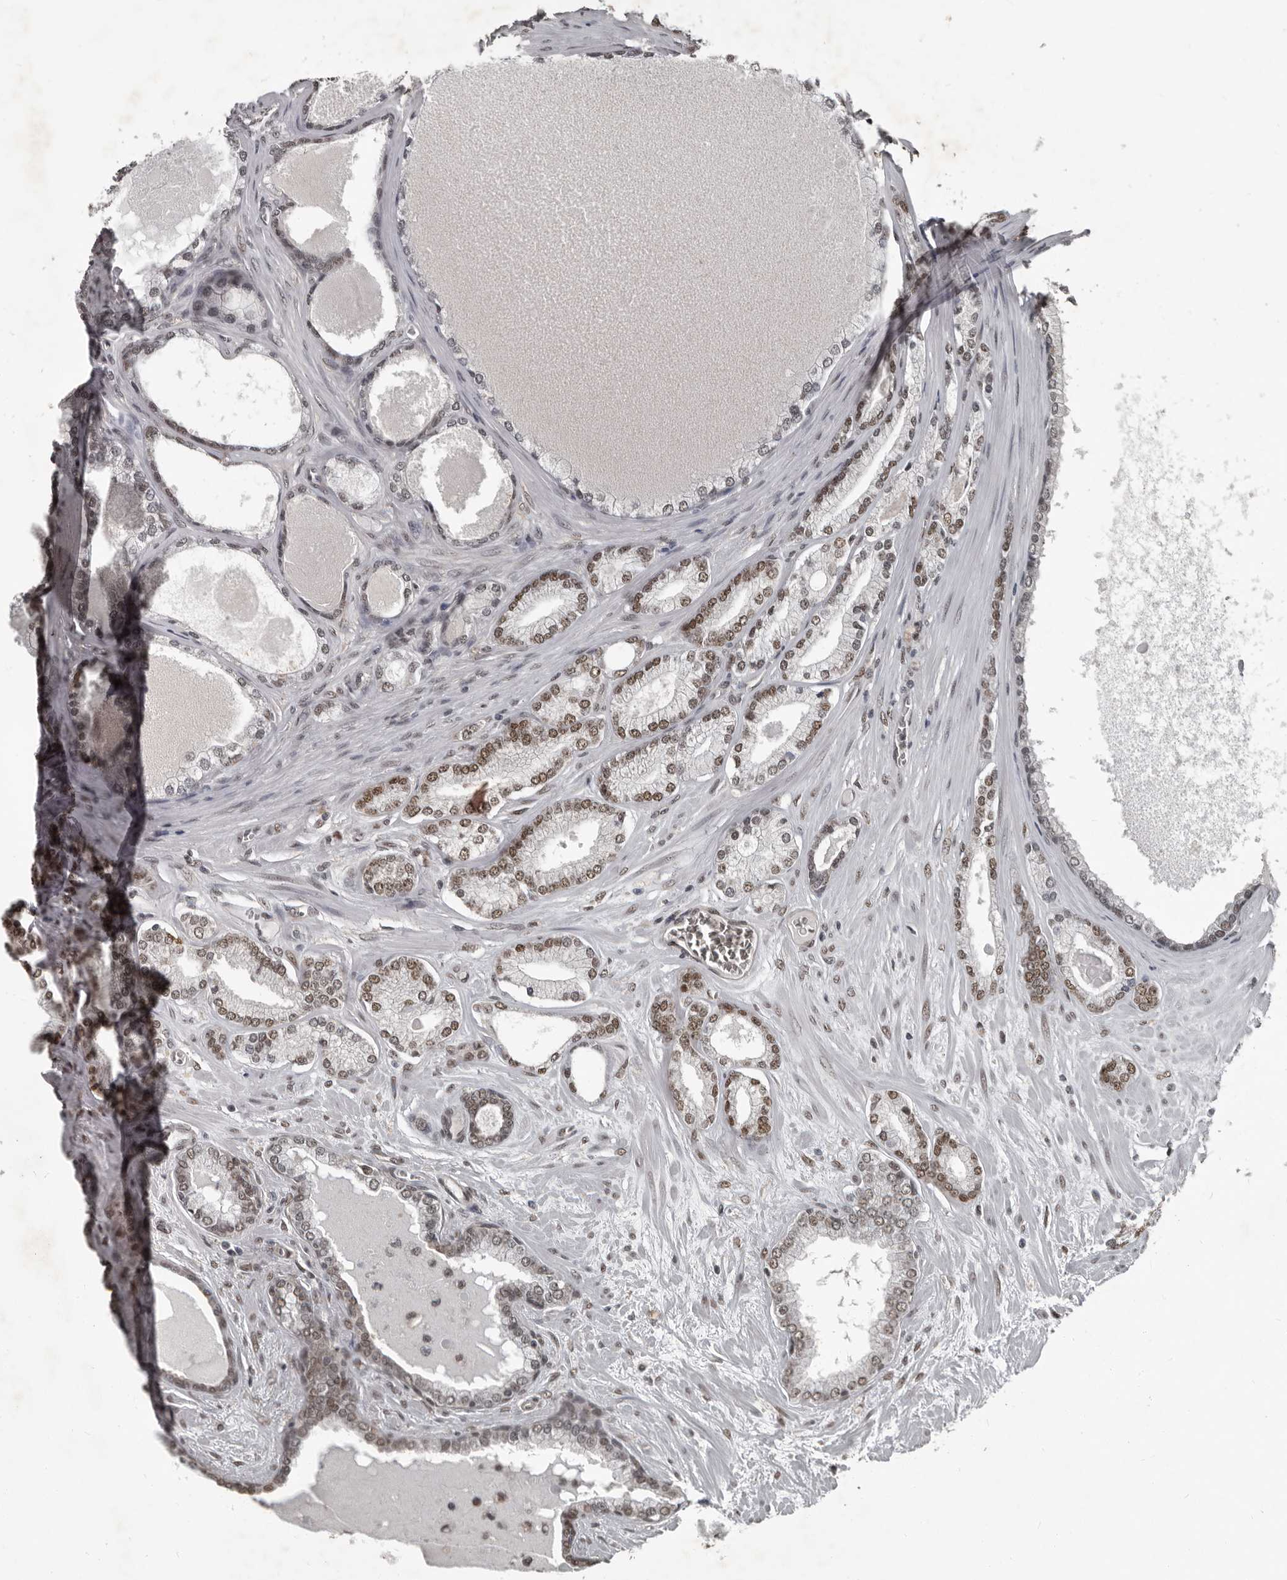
{"staining": {"intensity": "moderate", "quantity": ">75%", "location": "nuclear"}, "tissue": "prostate cancer", "cell_type": "Tumor cells", "image_type": "cancer", "snomed": [{"axis": "morphology", "description": "Adenocarcinoma, Low grade"}, {"axis": "topography", "description": "Prostate"}], "caption": "The histopathology image exhibits staining of prostate cancer (low-grade adenocarcinoma), revealing moderate nuclear protein staining (brown color) within tumor cells.", "gene": "CHD1L", "patient": {"sex": "male", "age": 70}}